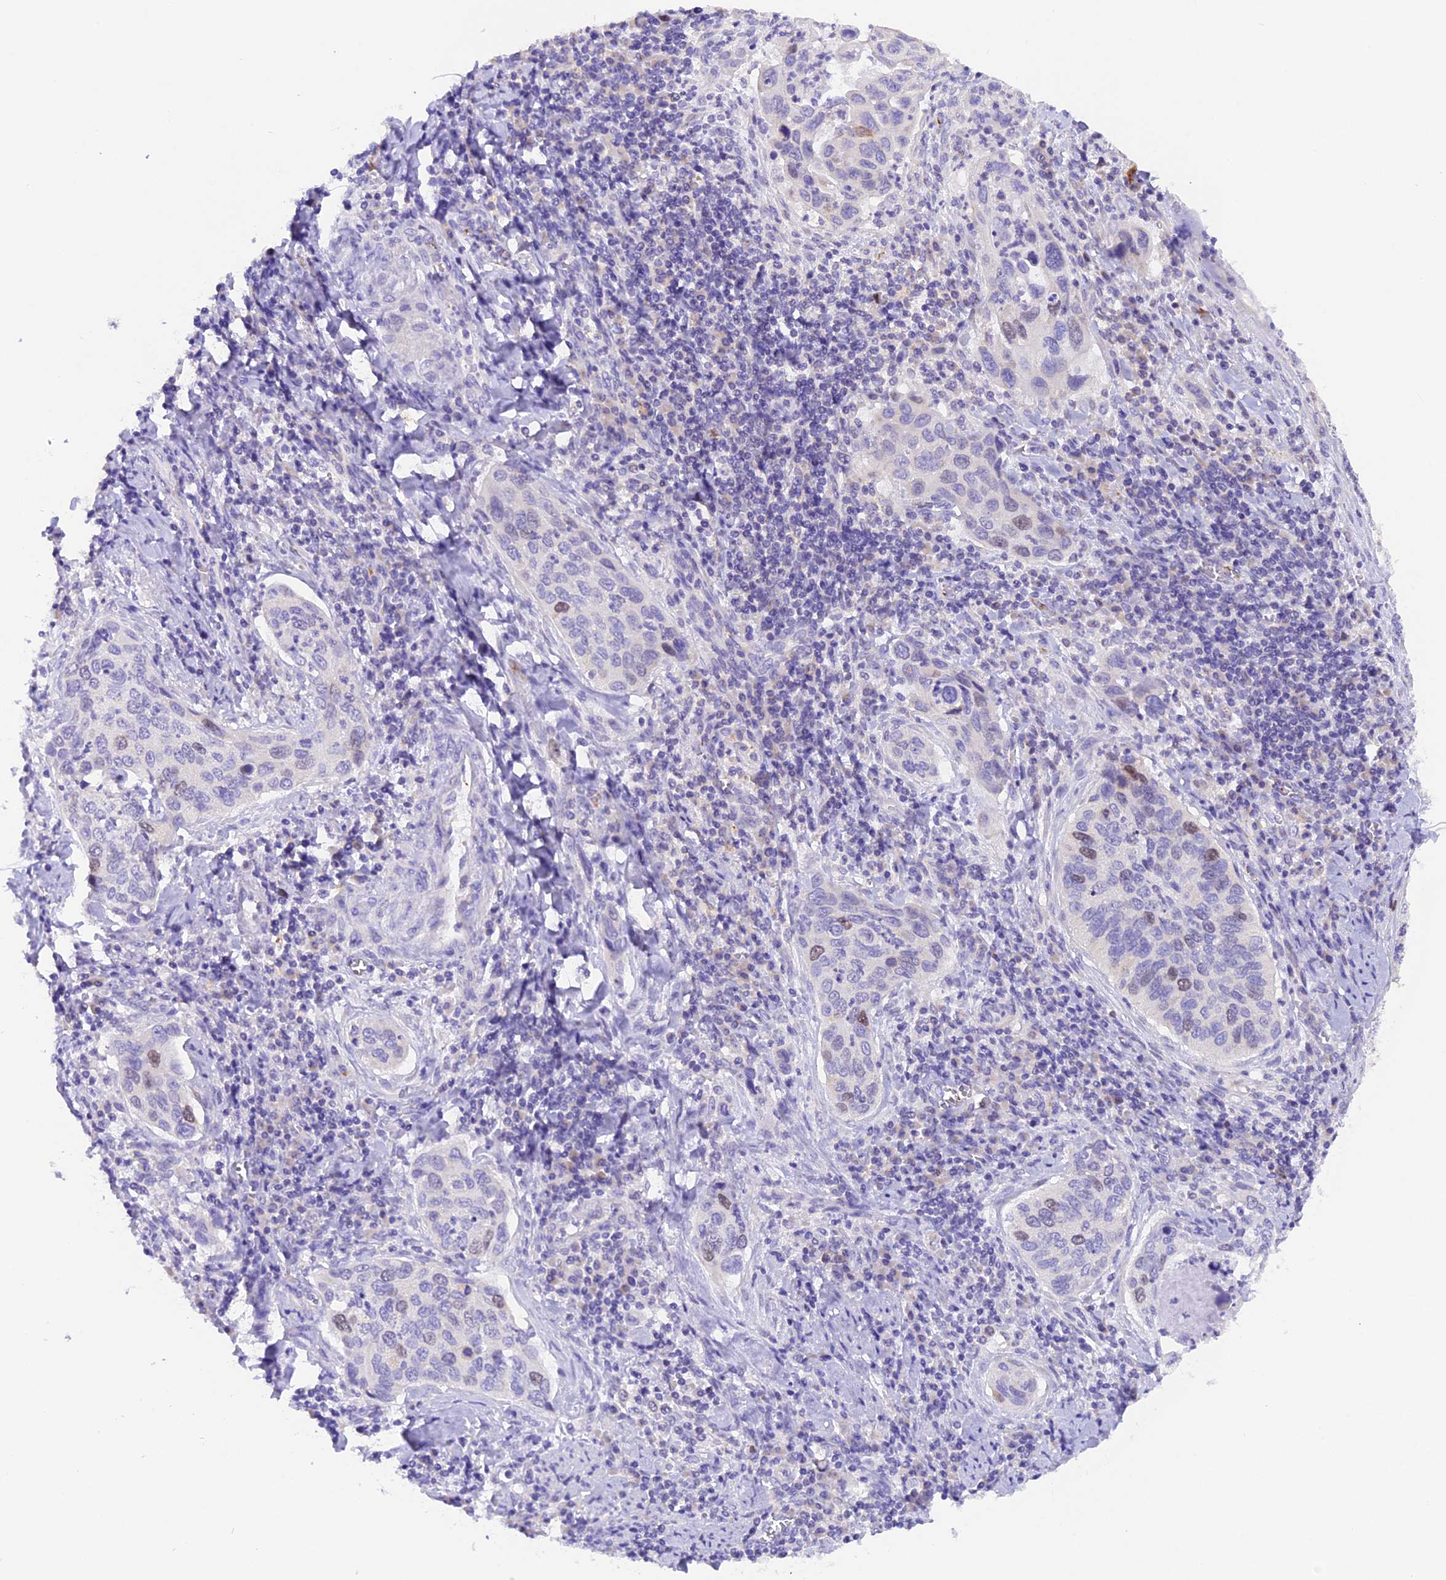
{"staining": {"intensity": "weak", "quantity": "<25%", "location": "nuclear"}, "tissue": "cervical cancer", "cell_type": "Tumor cells", "image_type": "cancer", "snomed": [{"axis": "morphology", "description": "Squamous cell carcinoma, NOS"}, {"axis": "topography", "description": "Cervix"}], "caption": "DAB (3,3'-diaminobenzidine) immunohistochemical staining of human squamous cell carcinoma (cervical) shows no significant expression in tumor cells.", "gene": "PKIA", "patient": {"sex": "female", "age": 53}}